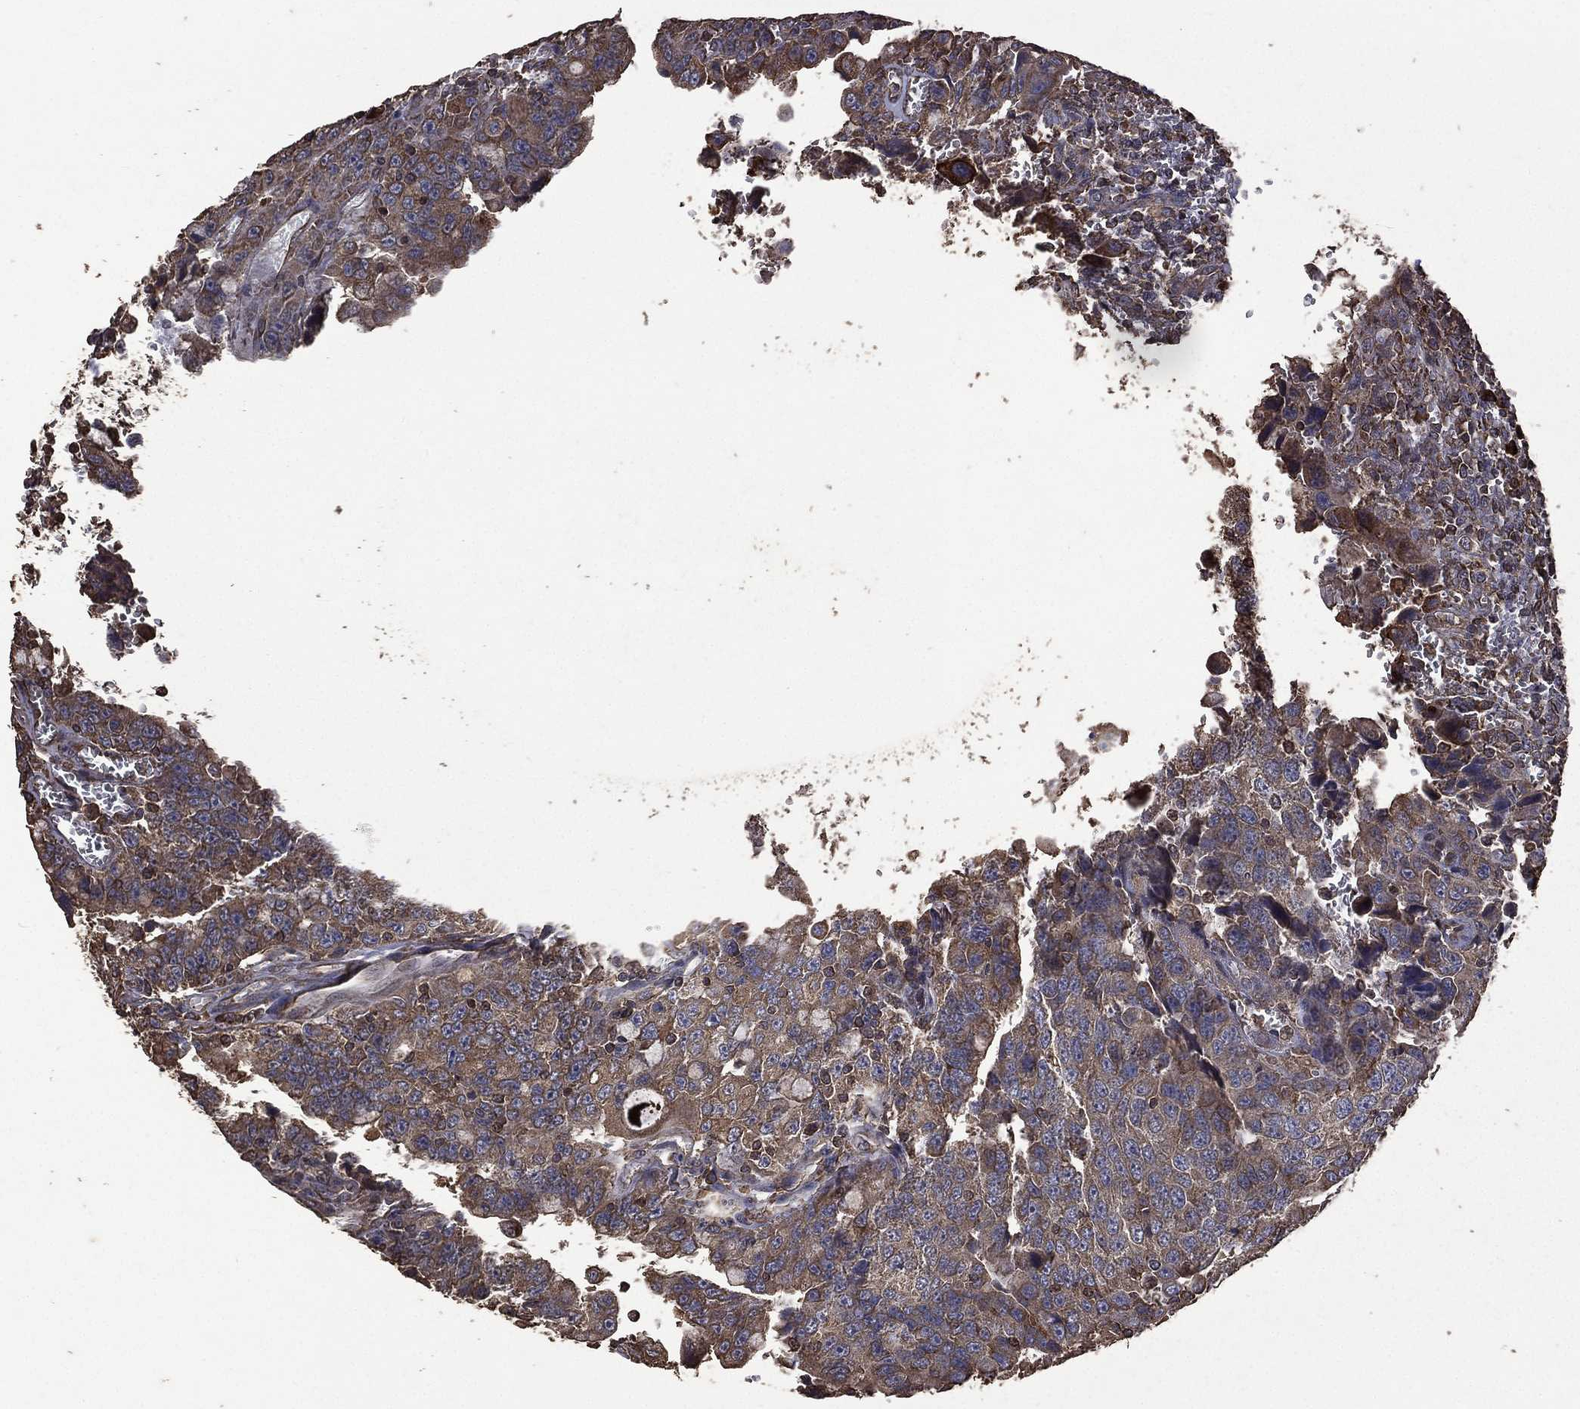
{"staining": {"intensity": "moderate", "quantity": ">75%", "location": "cytoplasmic/membranous"}, "tissue": "urothelial cancer", "cell_type": "Tumor cells", "image_type": "cancer", "snomed": [{"axis": "morphology", "description": "Urothelial carcinoma, NOS"}, {"axis": "morphology", "description": "Urothelial carcinoma, High grade"}, {"axis": "topography", "description": "Urinary bladder"}], "caption": "Immunohistochemical staining of urothelial cancer demonstrates medium levels of moderate cytoplasmic/membranous protein expression in approximately >75% of tumor cells. (IHC, brightfield microscopy, high magnification).", "gene": "METTL27", "patient": {"sex": "female", "age": 73}}